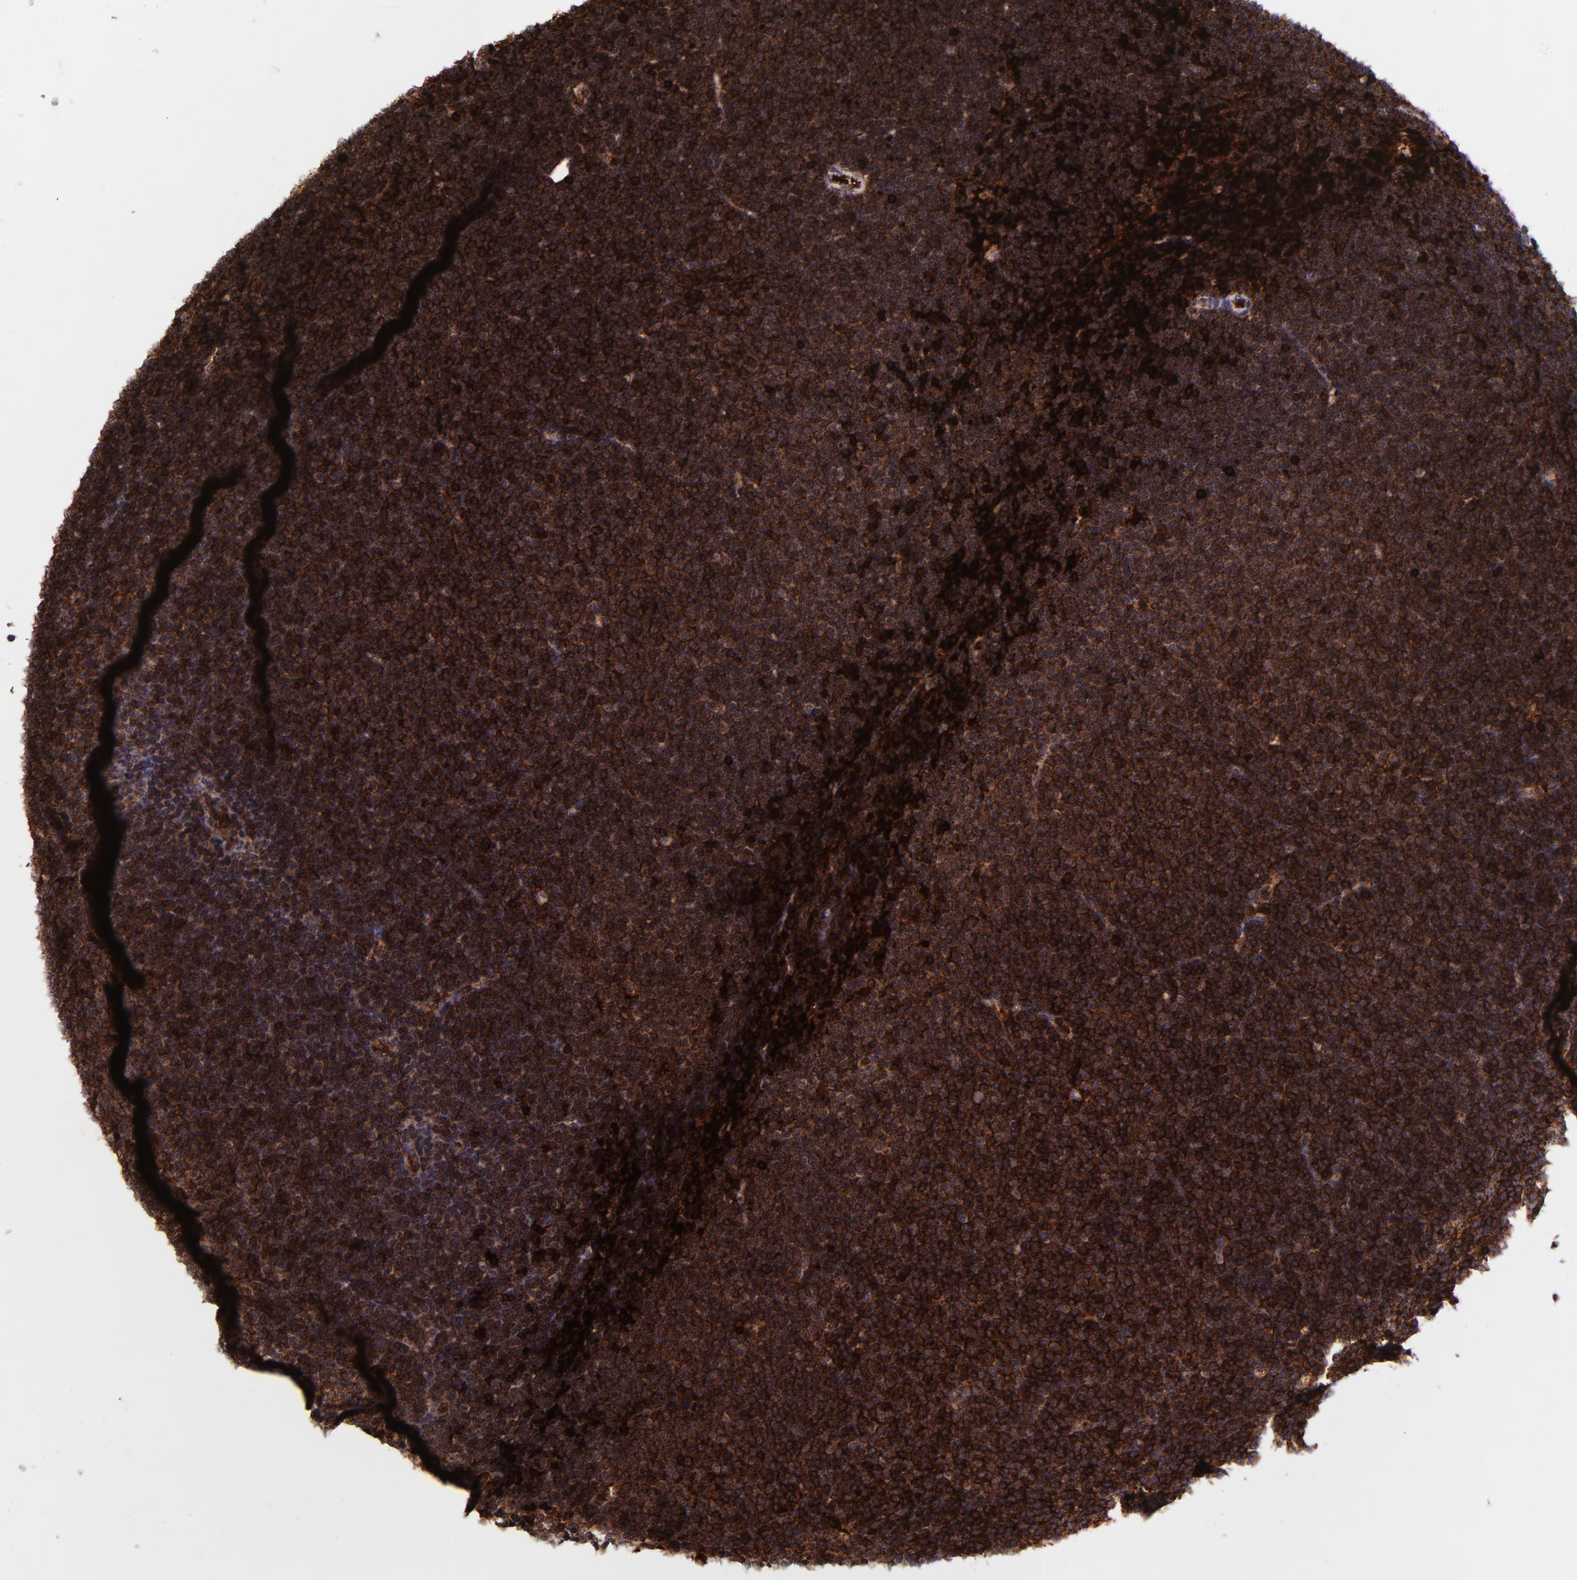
{"staining": {"intensity": "strong", "quantity": ">75%", "location": "cytoplasmic/membranous"}, "tissue": "lymphoma", "cell_type": "Tumor cells", "image_type": "cancer", "snomed": [{"axis": "morphology", "description": "Malignant lymphoma, non-Hodgkin's type, Low grade"}, {"axis": "topography", "description": "Lymph node"}], "caption": "Immunohistochemical staining of lymphoma exhibits high levels of strong cytoplasmic/membranous protein expression in approximately >75% of tumor cells.", "gene": "SELL", "patient": {"sex": "female", "age": 73}}